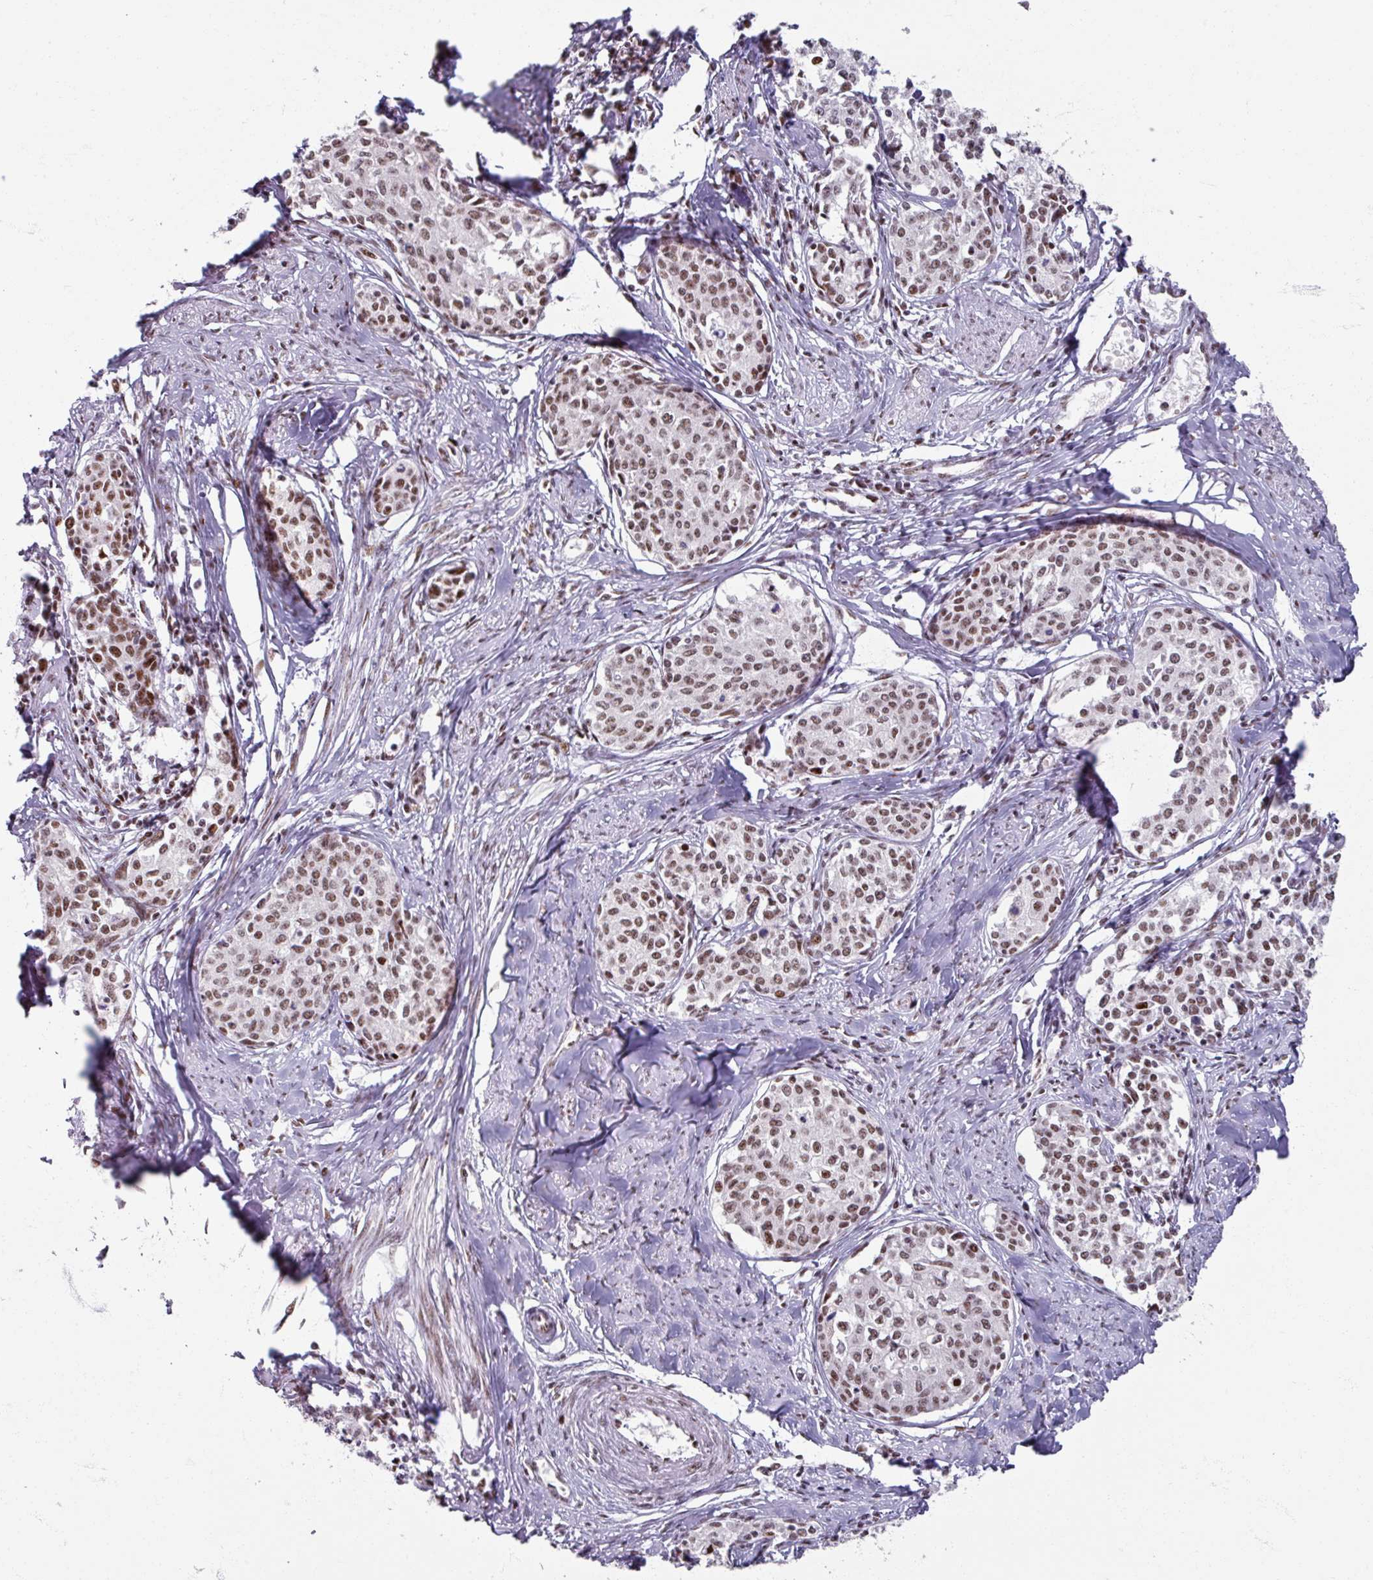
{"staining": {"intensity": "moderate", "quantity": ">75%", "location": "nuclear"}, "tissue": "cervical cancer", "cell_type": "Tumor cells", "image_type": "cancer", "snomed": [{"axis": "morphology", "description": "Squamous cell carcinoma, NOS"}, {"axis": "morphology", "description": "Adenocarcinoma, NOS"}, {"axis": "topography", "description": "Cervix"}], "caption": "Immunohistochemical staining of squamous cell carcinoma (cervical) demonstrates medium levels of moderate nuclear protein expression in about >75% of tumor cells.", "gene": "ADAR", "patient": {"sex": "female", "age": 52}}